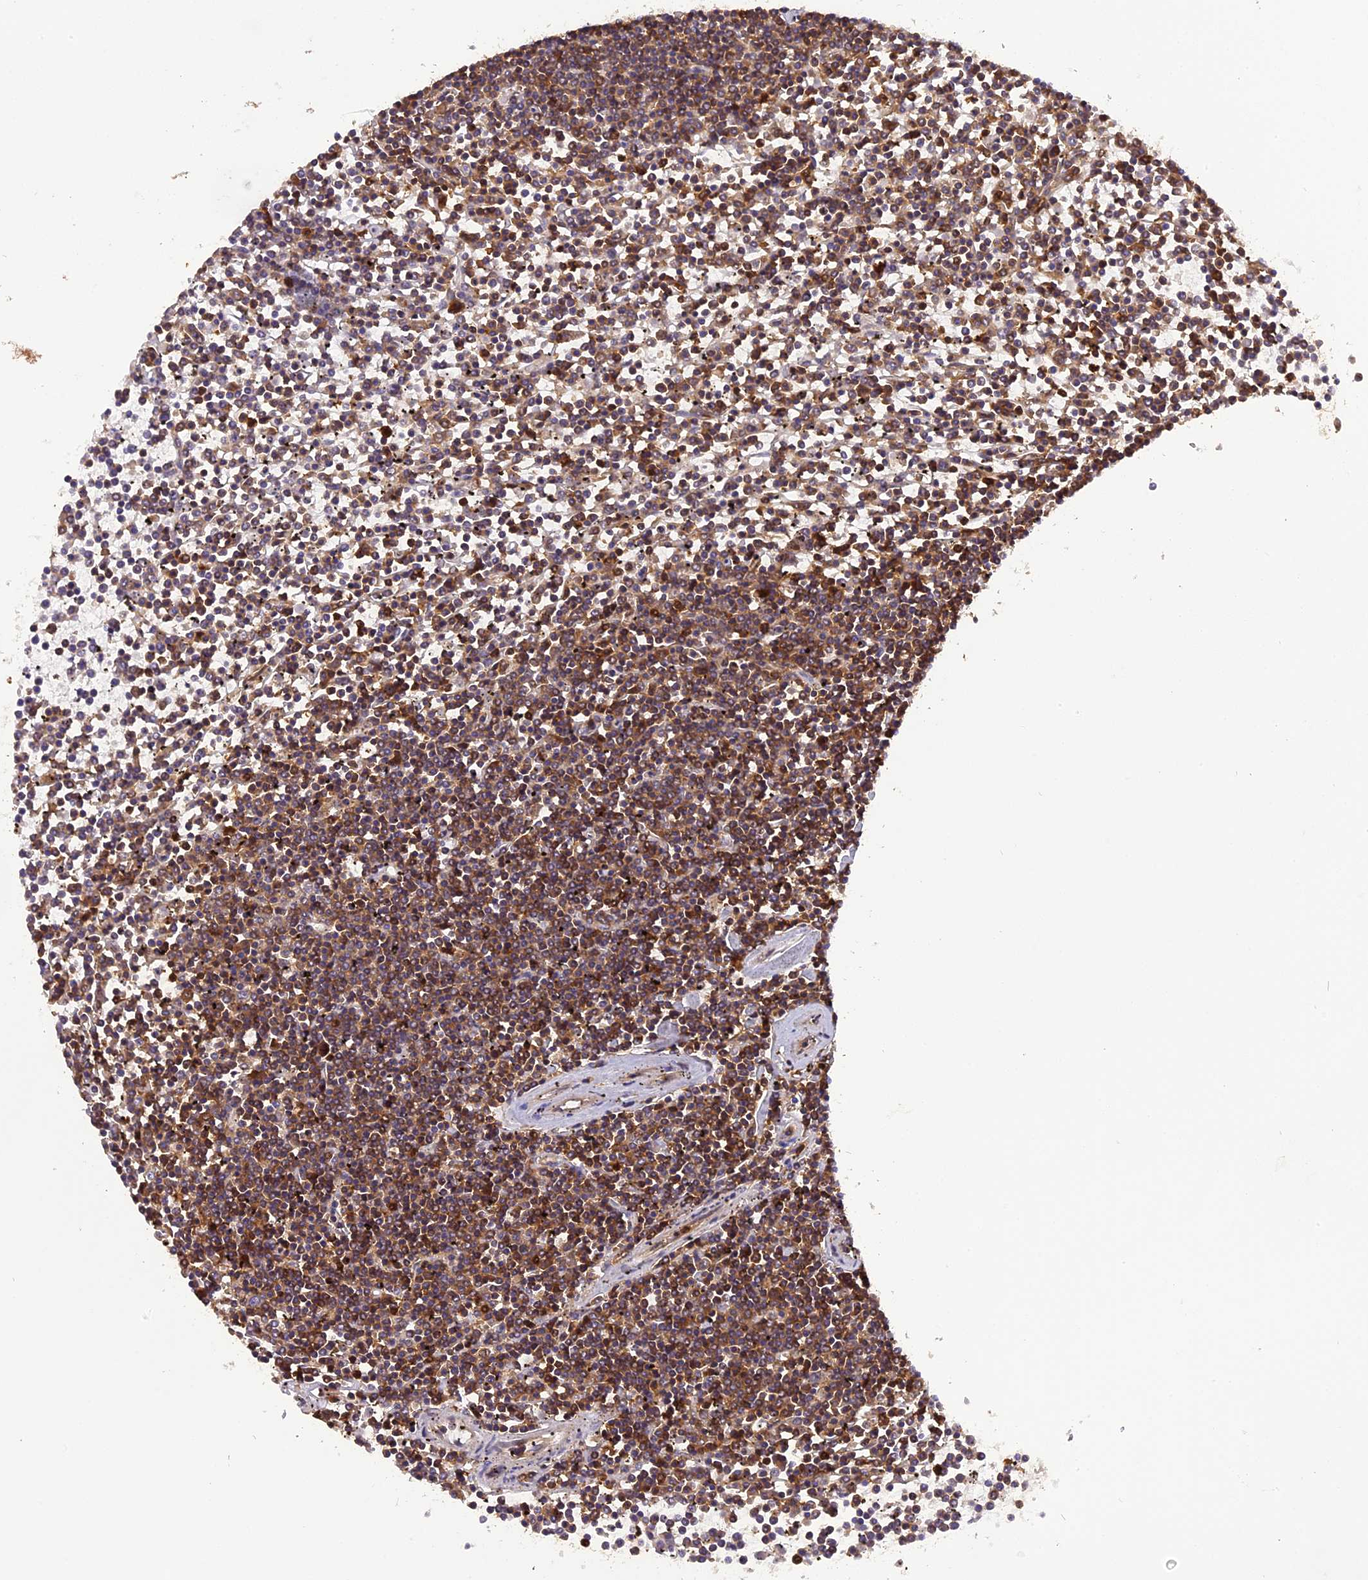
{"staining": {"intensity": "moderate", "quantity": "25%-75%", "location": "cytoplasmic/membranous"}, "tissue": "lymphoma", "cell_type": "Tumor cells", "image_type": "cancer", "snomed": [{"axis": "morphology", "description": "Malignant lymphoma, non-Hodgkin's type, Low grade"}, {"axis": "topography", "description": "Spleen"}], "caption": "Tumor cells demonstrate moderate cytoplasmic/membranous staining in about 25%-75% of cells in low-grade malignant lymphoma, non-Hodgkin's type.", "gene": "STOML1", "patient": {"sex": "female", "age": 19}}